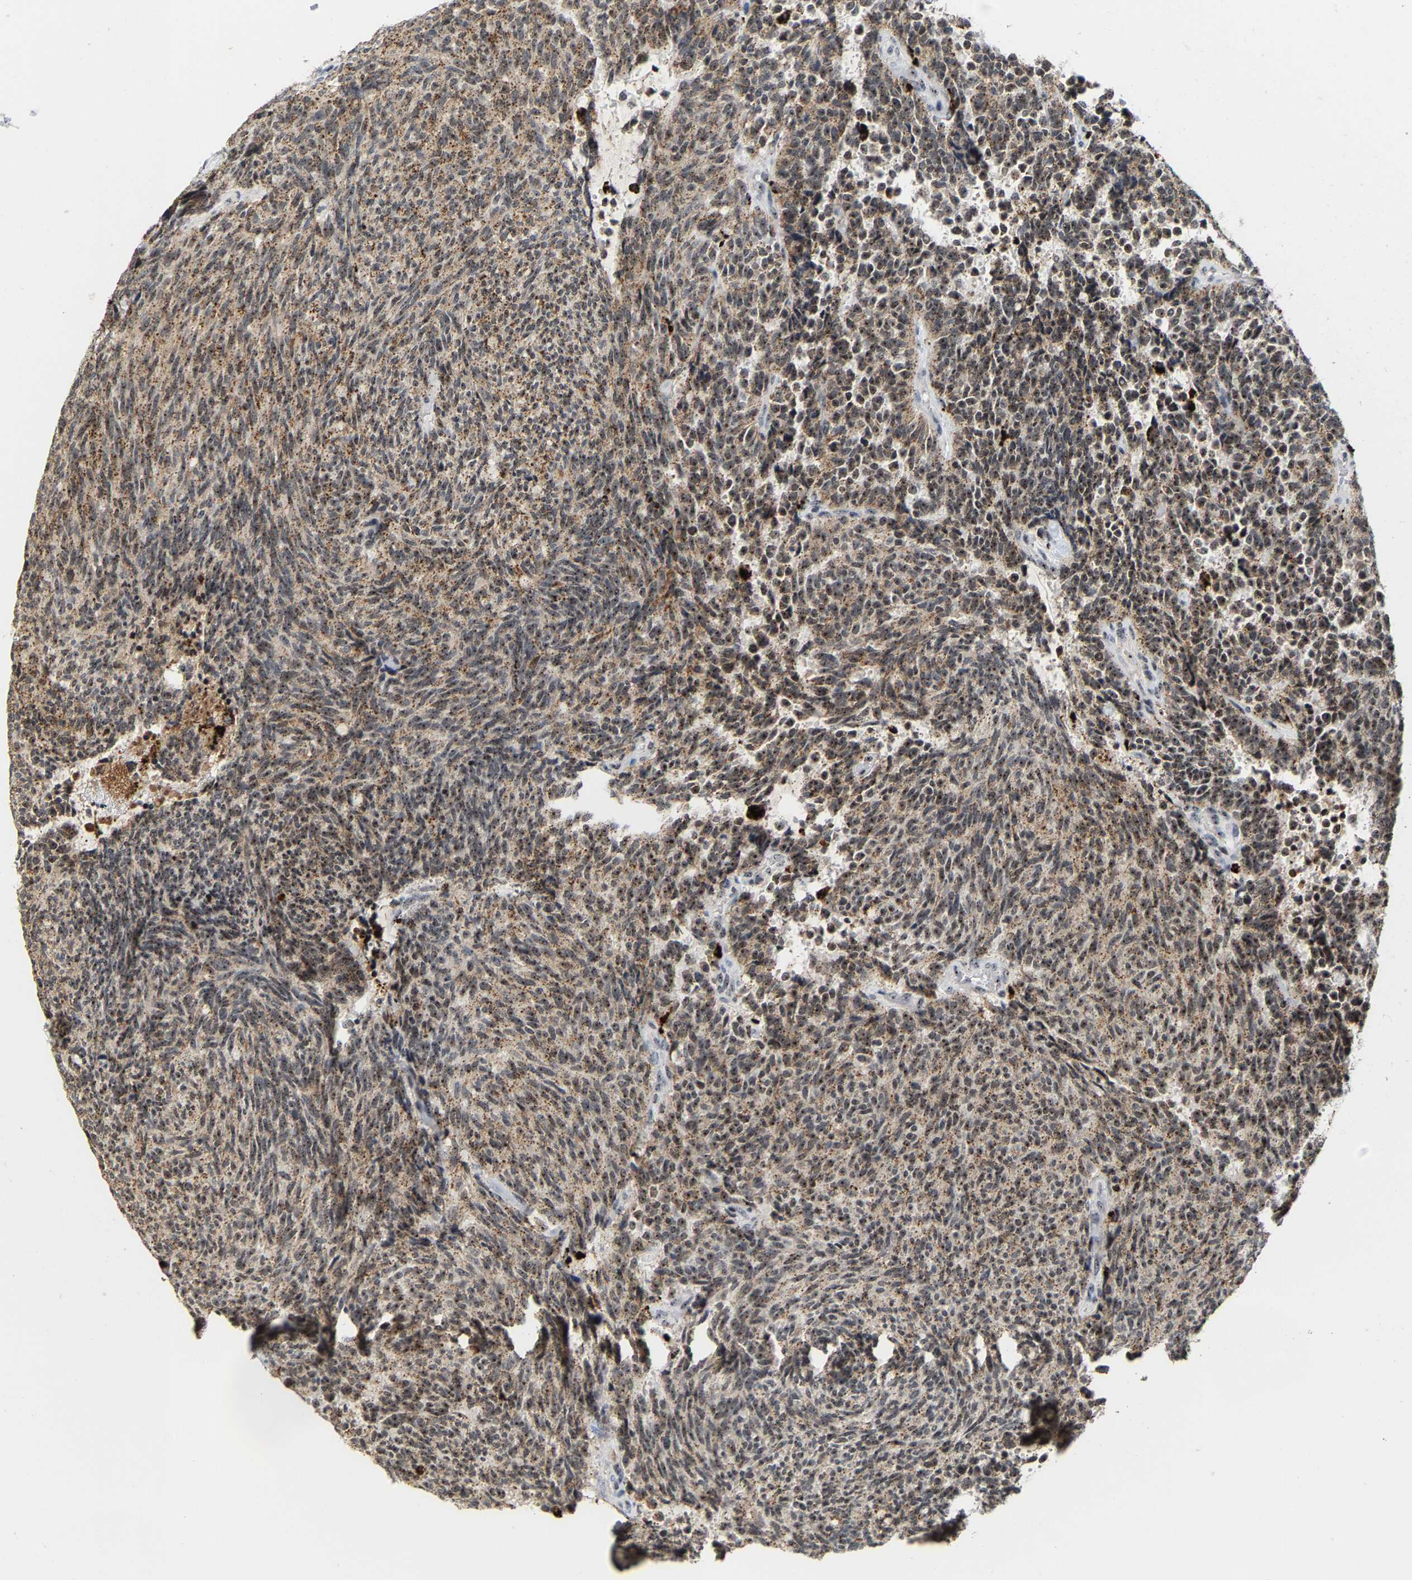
{"staining": {"intensity": "moderate", "quantity": ">75%", "location": "cytoplasmic/membranous,nuclear"}, "tissue": "carcinoid", "cell_type": "Tumor cells", "image_type": "cancer", "snomed": [{"axis": "morphology", "description": "Carcinoid, malignant, NOS"}, {"axis": "topography", "description": "Pancreas"}], "caption": "A brown stain highlights moderate cytoplasmic/membranous and nuclear staining of a protein in human carcinoid tumor cells.", "gene": "NOP58", "patient": {"sex": "female", "age": 54}}